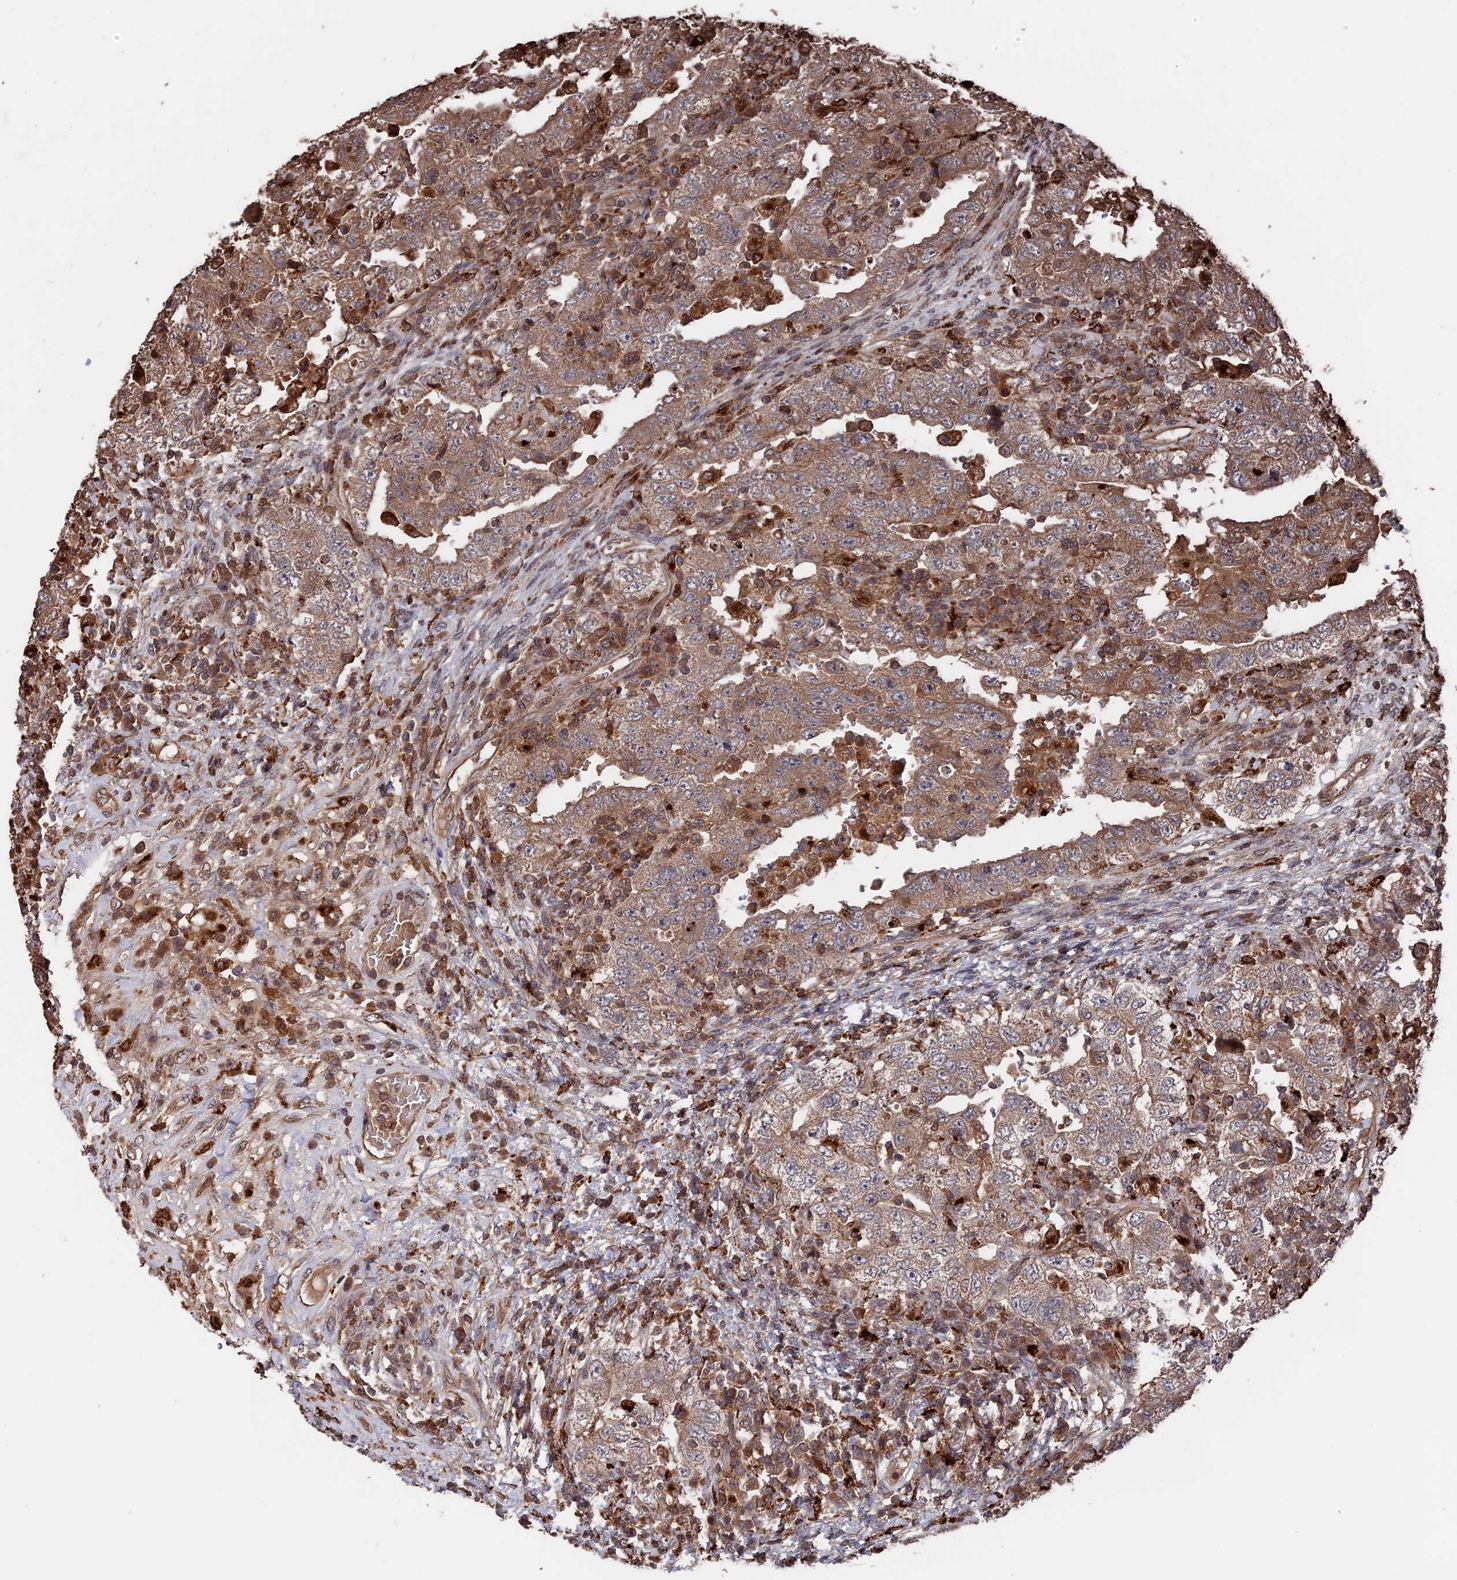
{"staining": {"intensity": "moderate", "quantity": ">75%", "location": "cytoplasmic/membranous"}, "tissue": "testis cancer", "cell_type": "Tumor cells", "image_type": "cancer", "snomed": [{"axis": "morphology", "description": "Carcinoma, Embryonal, NOS"}, {"axis": "topography", "description": "Testis"}], "caption": "There is medium levels of moderate cytoplasmic/membranous positivity in tumor cells of testis cancer (embryonal carcinoma), as demonstrated by immunohistochemical staining (brown color).", "gene": "TELO2", "patient": {"sex": "male", "age": 26}}